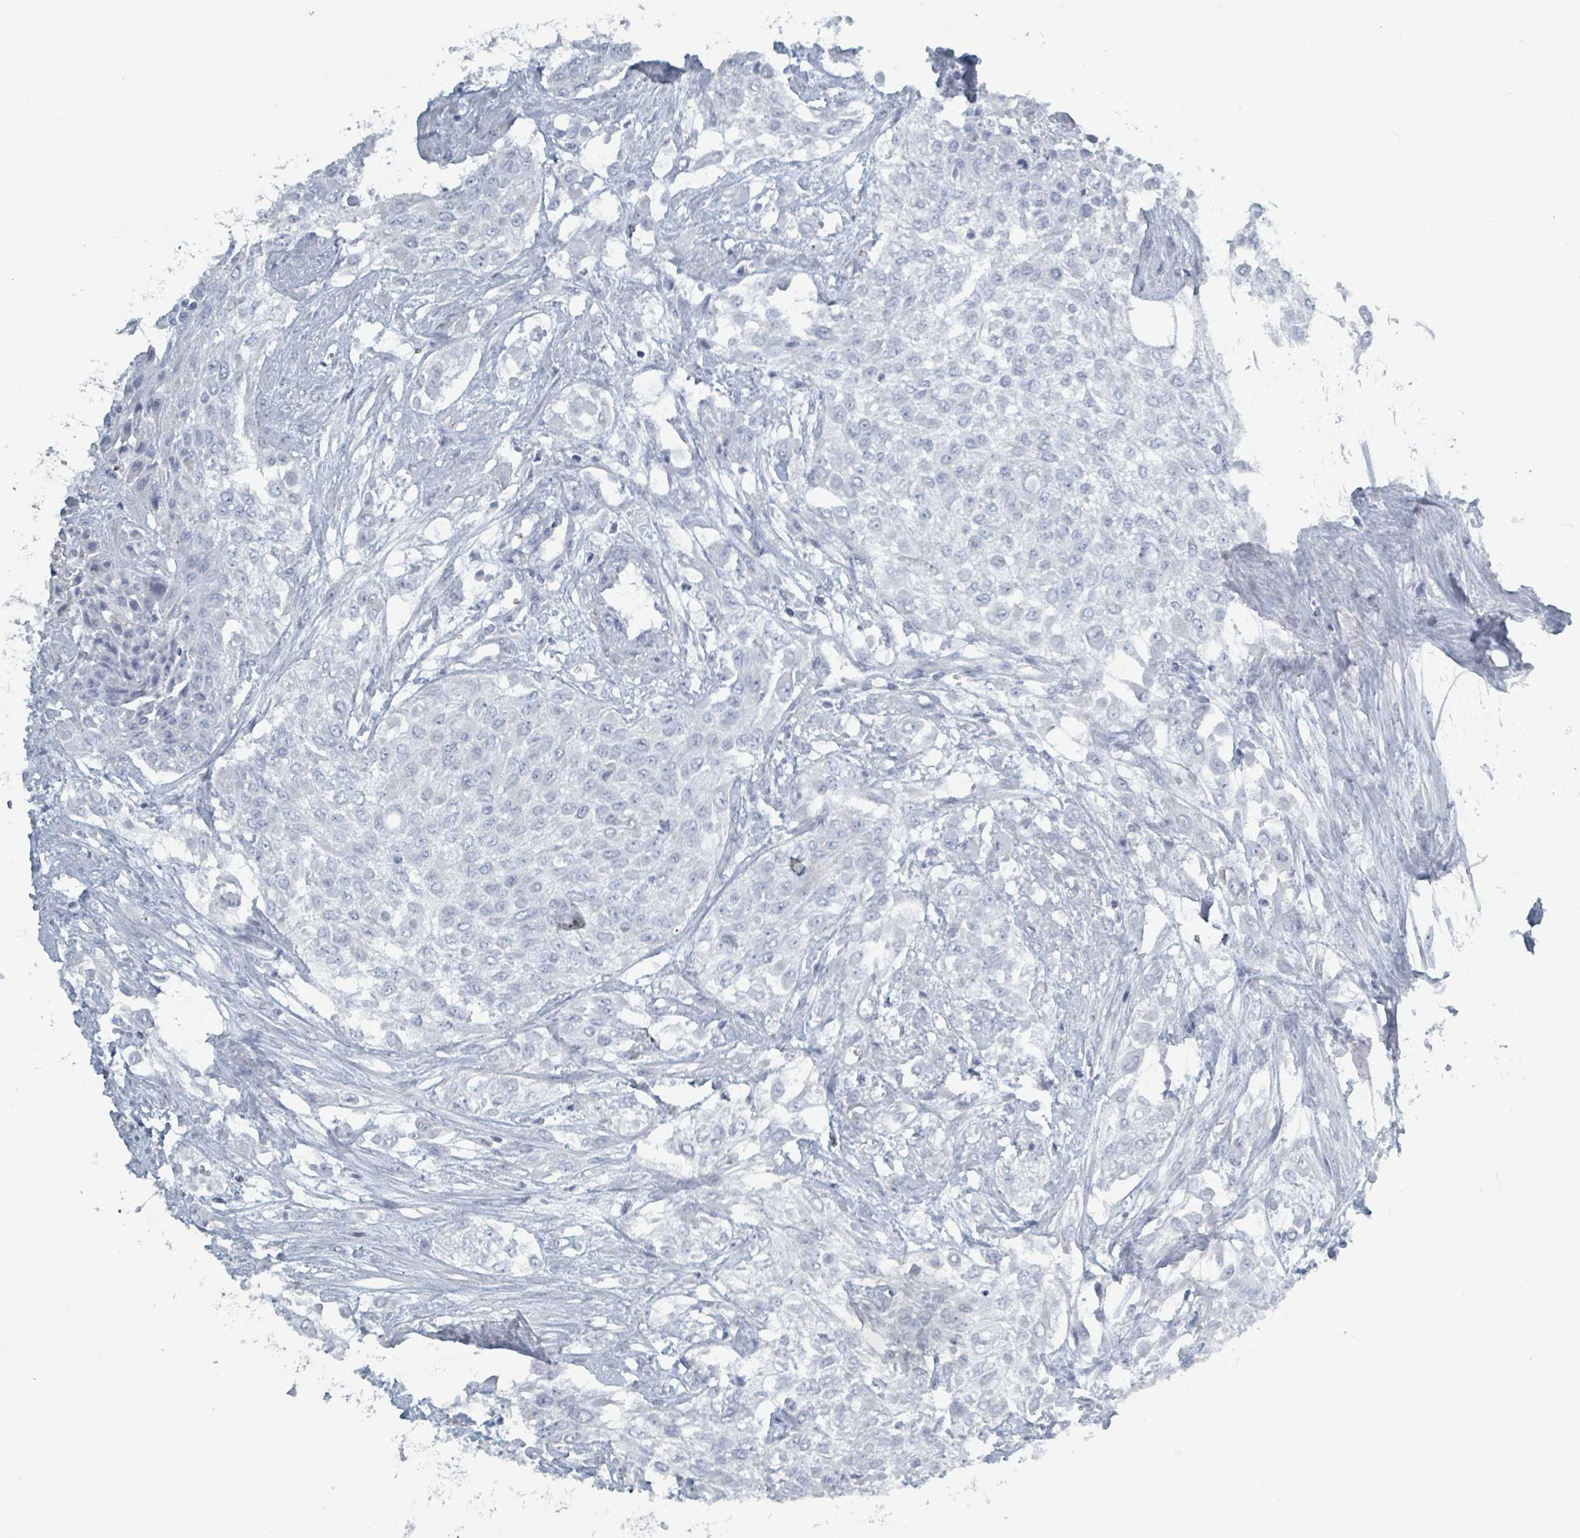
{"staining": {"intensity": "negative", "quantity": "none", "location": "none"}, "tissue": "urothelial cancer", "cell_type": "Tumor cells", "image_type": "cancer", "snomed": [{"axis": "morphology", "description": "Urothelial carcinoma, High grade"}, {"axis": "topography", "description": "Urinary bladder"}], "caption": "This is a histopathology image of immunohistochemistry staining of urothelial cancer, which shows no expression in tumor cells.", "gene": "HEATR5A", "patient": {"sex": "male", "age": 67}}